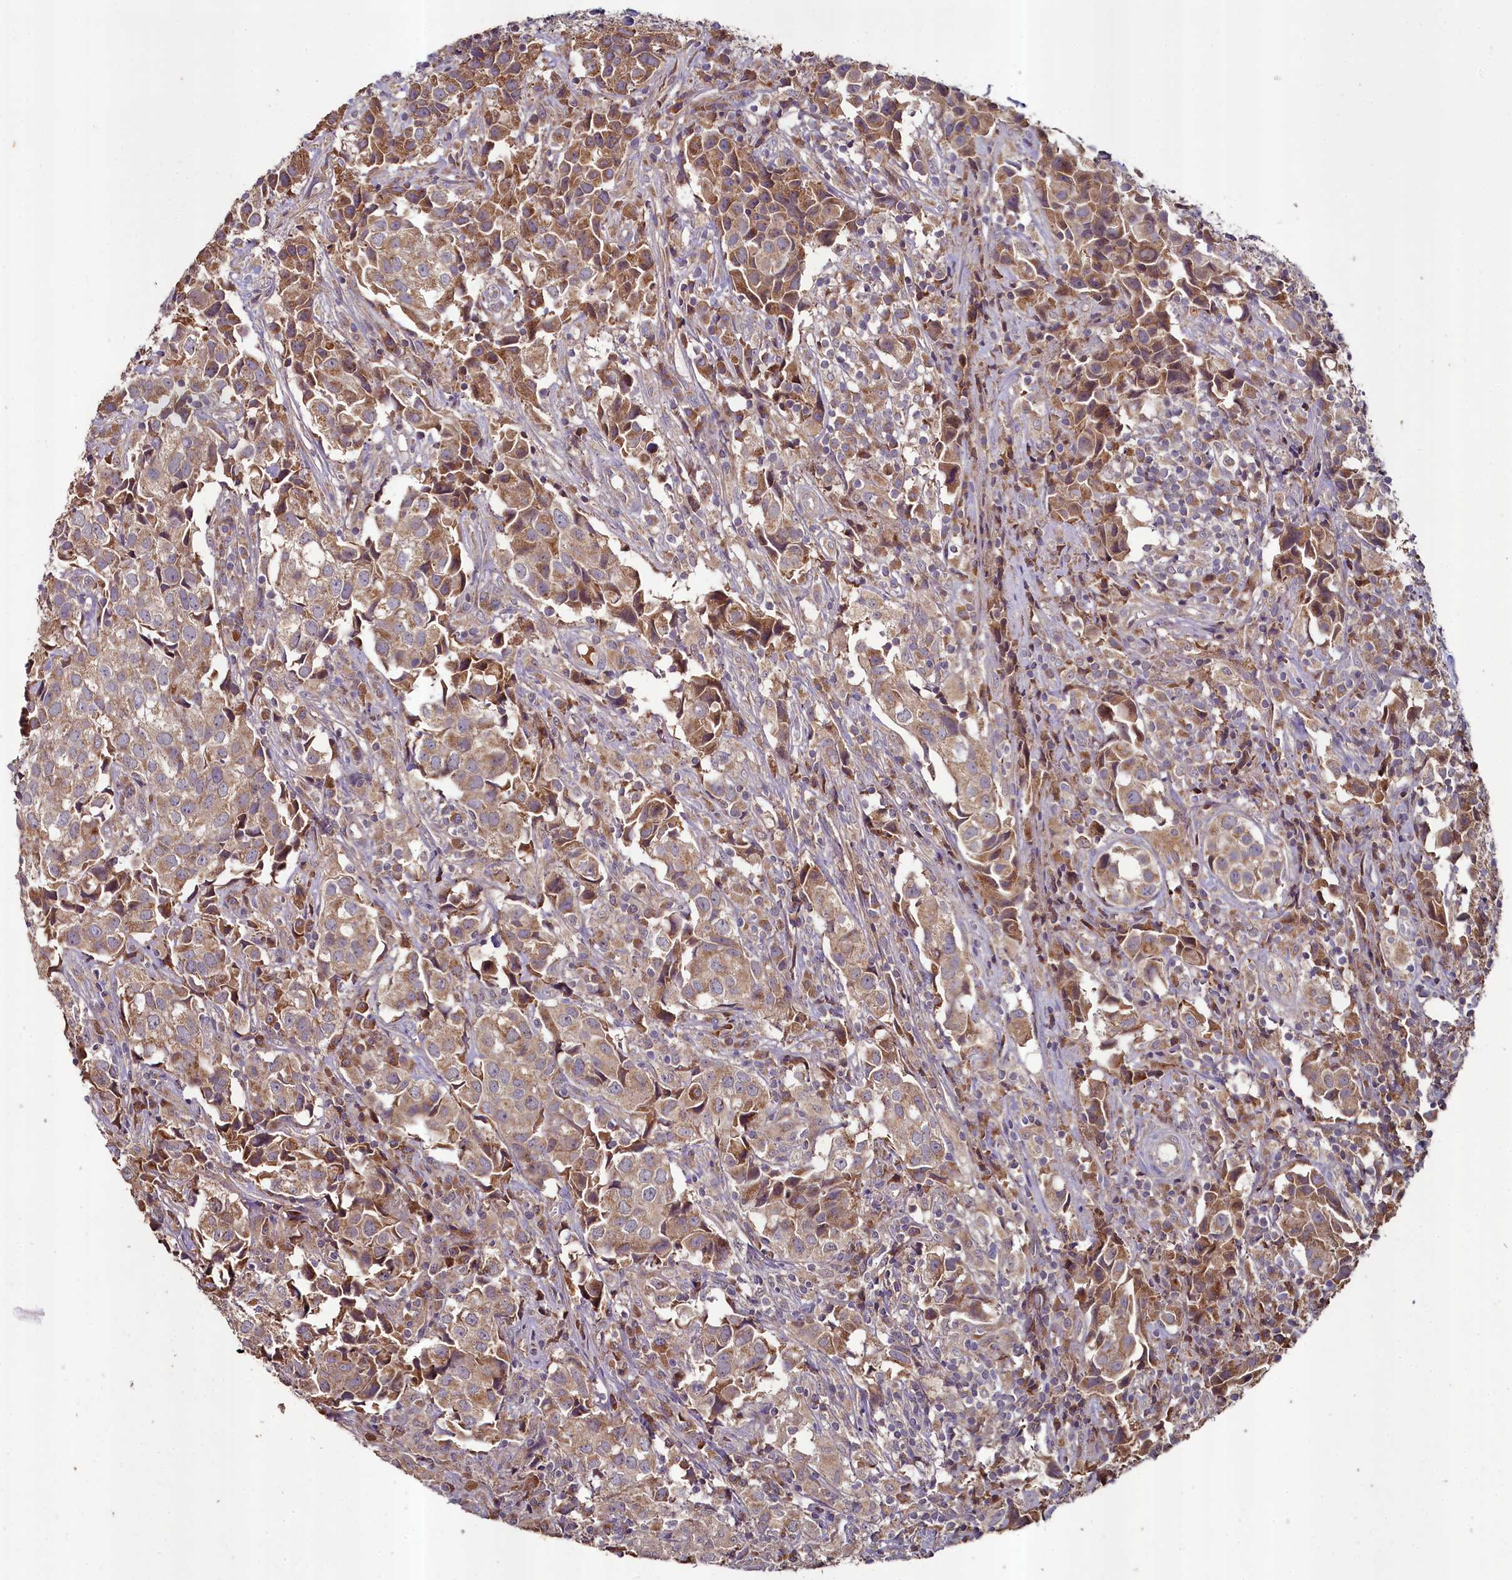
{"staining": {"intensity": "moderate", "quantity": ">75%", "location": "cytoplasmic/membranous"}, "tissue": "urothelial cancer", "cell_type": "Tumor cells", "image_type": "cancer", "snomed": [{"axis": "morphology", "description": "Urothelial carcinoma, High grade"}, {"axis": "topography", "description": "Urinary bladder"}], "caption": "A histopathology image of human urothelial cancer stained for a protein displays moderate cytoplasmic/membranous brown staining in tumor cells.", "gene": "METTL4", "patient": {"sex": "female", "age": 75}}